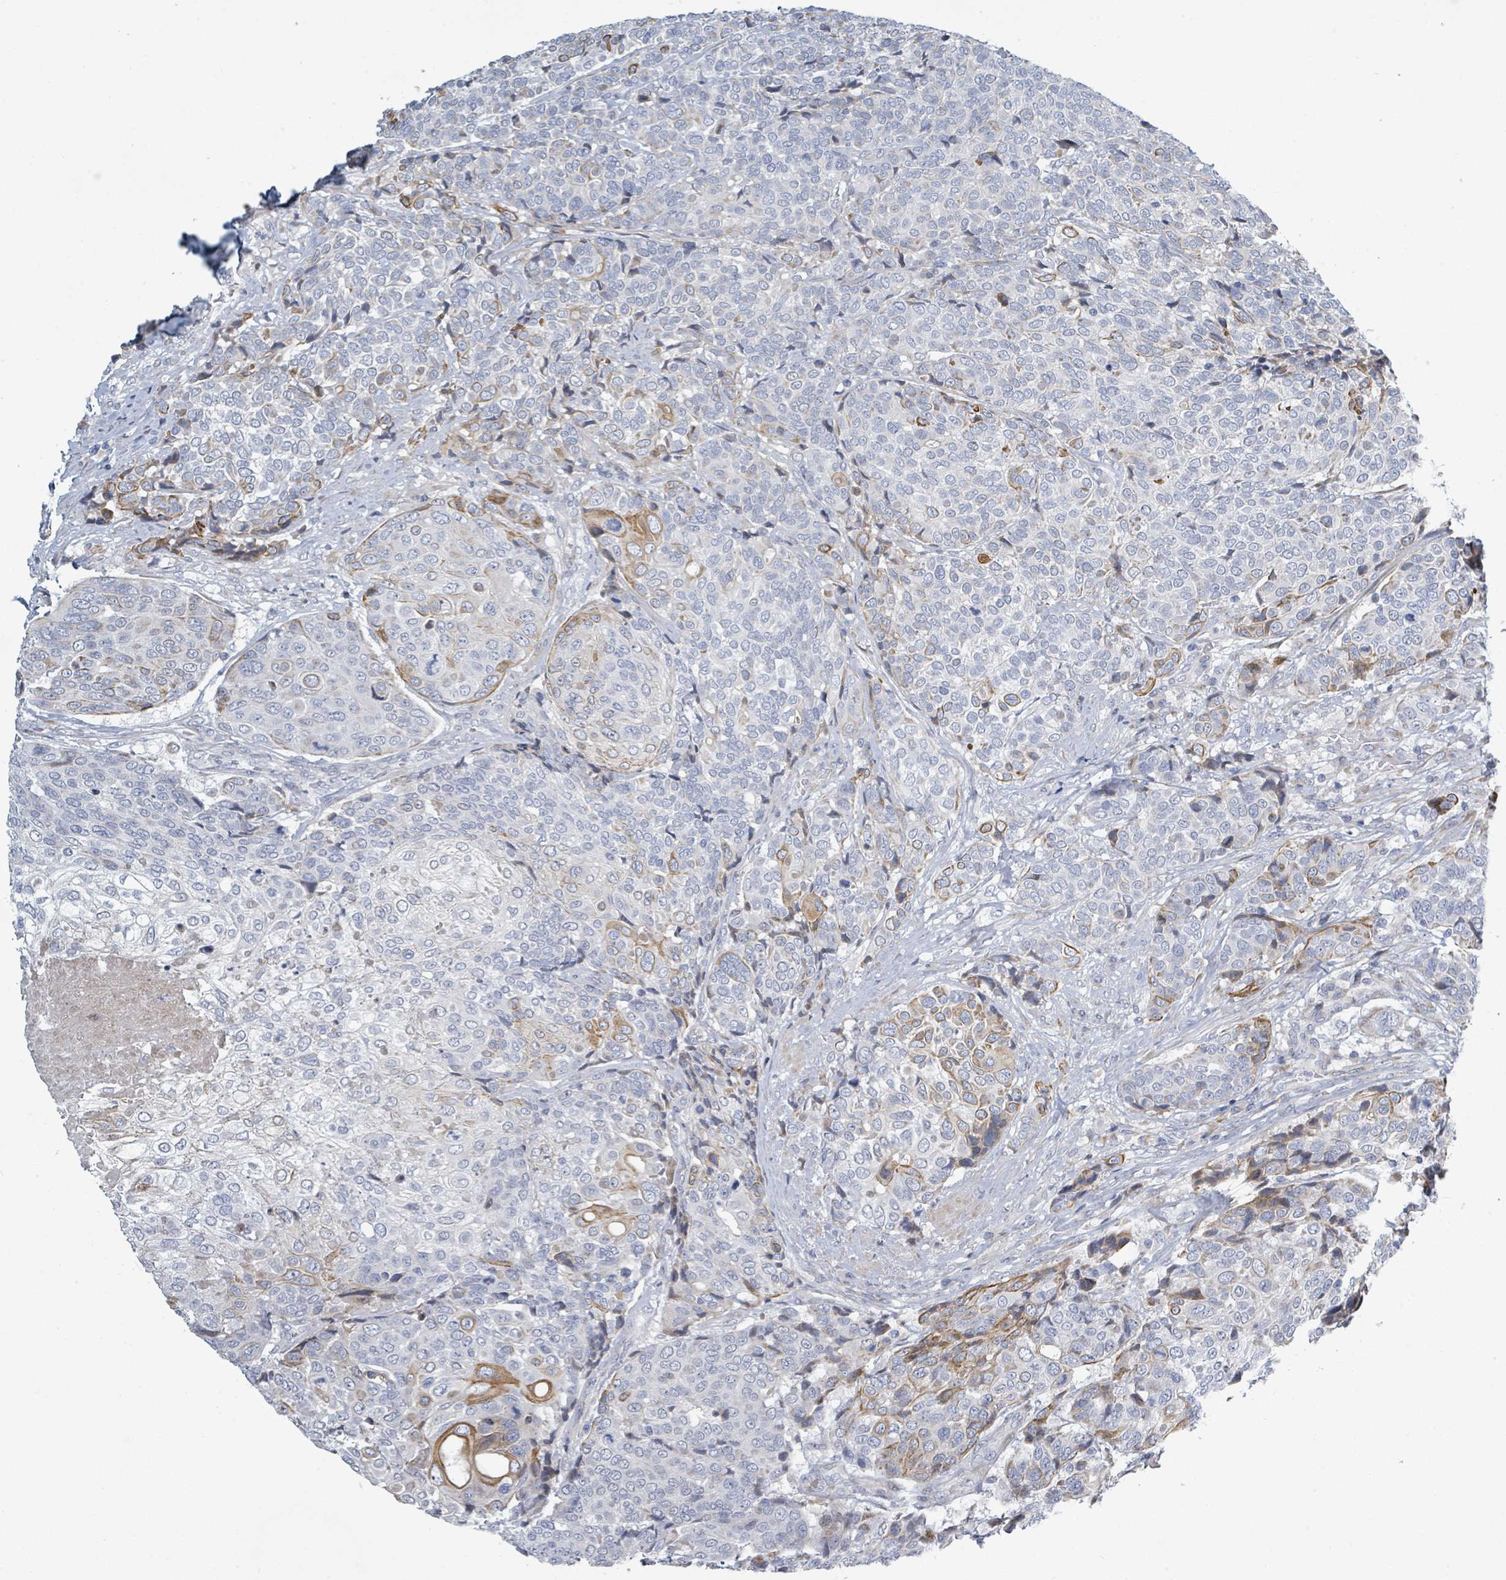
{"staining": {"intensity": "moderate", "quantity": "<25%", "location": "cytoplasmic/membranous"}, "tissue": "urothelial cancer", "cell_type": "Tumor cells", "image_type": "cancer", "snomed": [{"axis": "morphology", "description": "Urothelial carcinoma, High grade"}, {"axis": "topography", "description": "Urinary bladder"}], "caption": "Protein analysis of urothelial cancer tissue demonstrates moderate cytoplasmic/membranous expression in about <25% of tumor cells.", "gene": "RAB33B", "patient": {"sex": "female", "age": 70}}